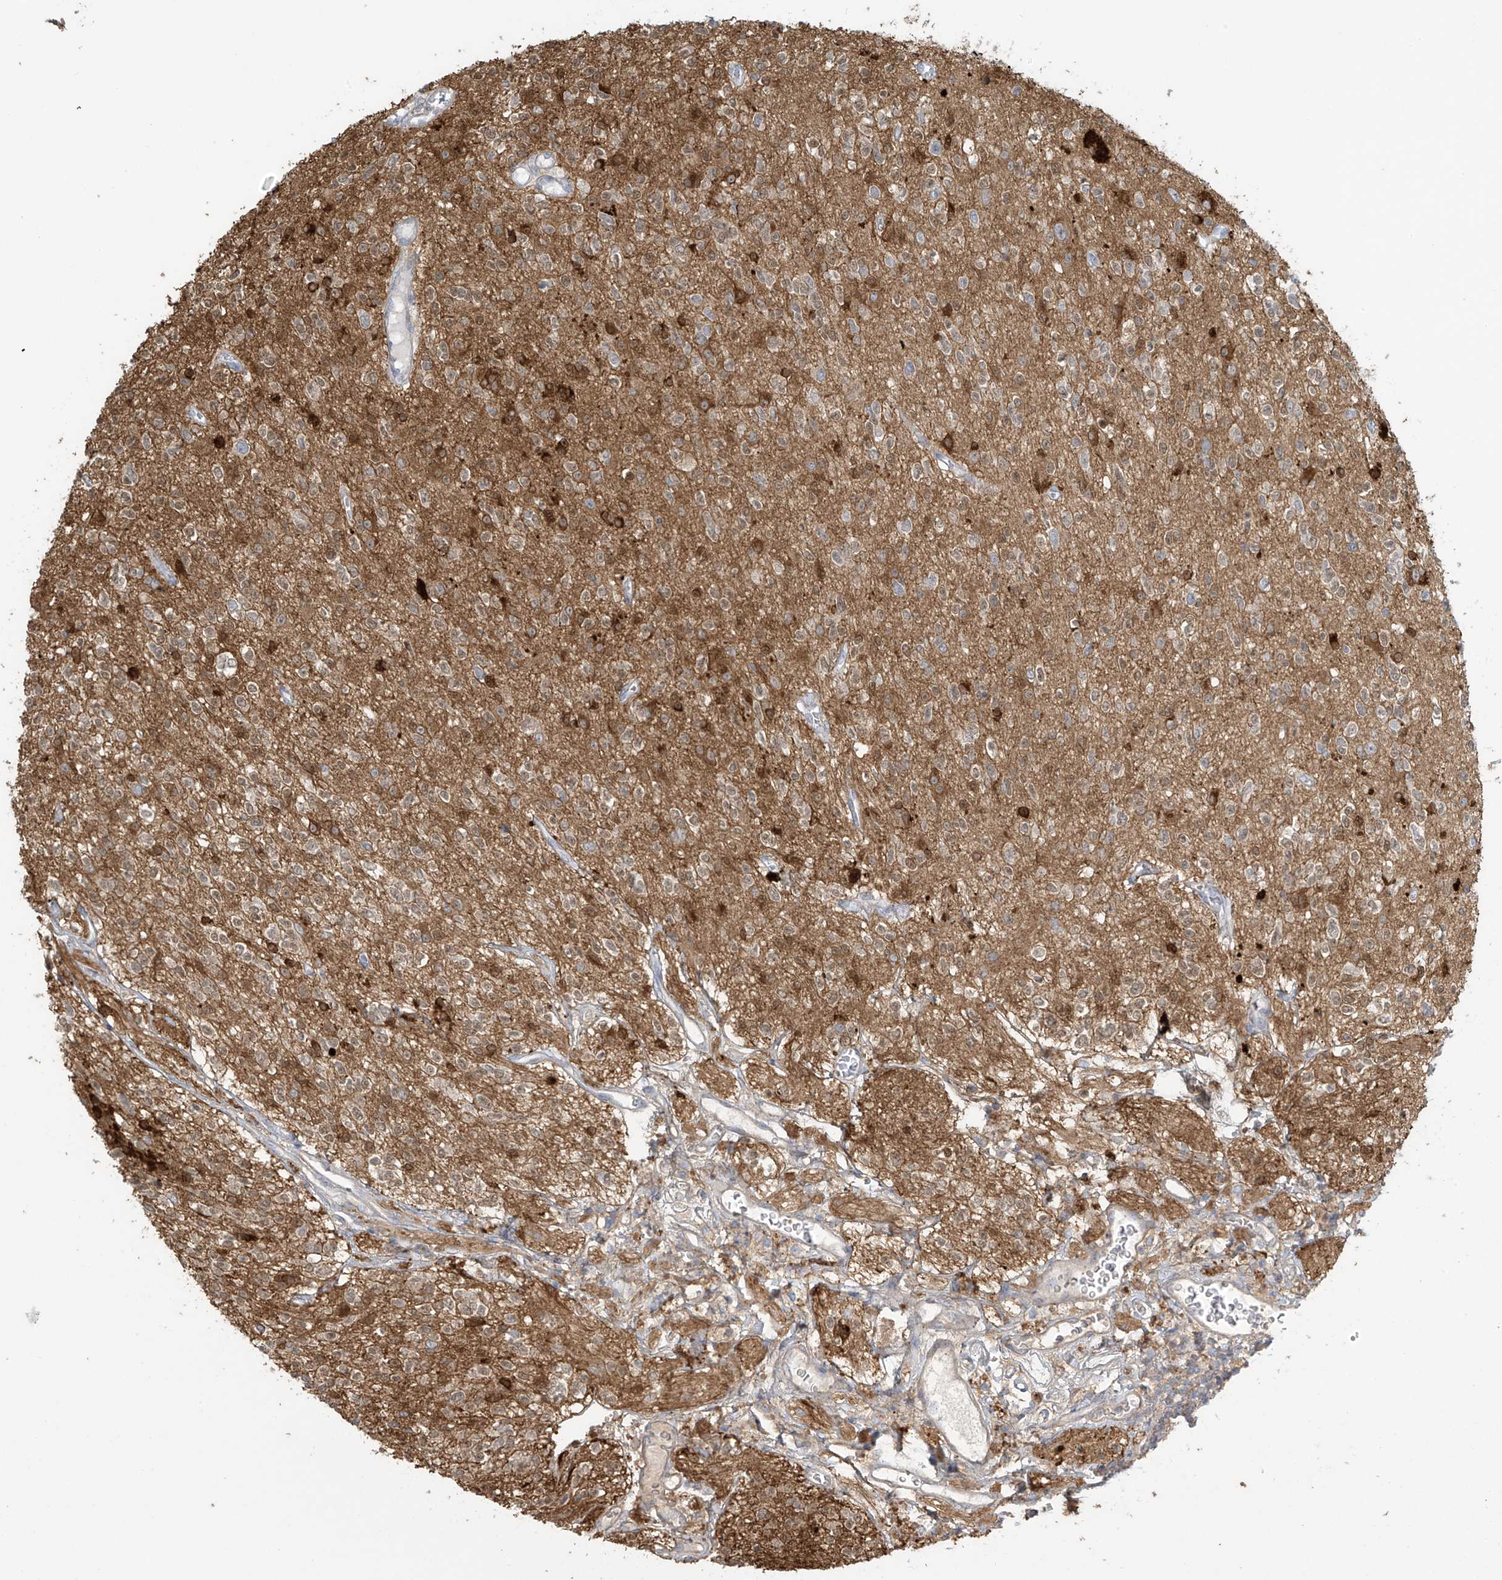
{"staining": {"intensity": "moderate", "quantity": "<25%", "location": "cytoplasmic/membranous"}, "tissue": "glioma", "cell_type": "Tumor cells", "image_type": "cancer", "snomed": [{"axis": "morphology", "description": "Glioma, malignant, High grade"}, {"axis": "topography", "description": "Brain"}], "caption": "The micrograph reveals staining of glioma, revealing moderate cytoplasmic/membranous protein positivity (brown color) within tumor cells.", "gene": "TAGAP", "patient": {"sex": "male", "age": 34}}